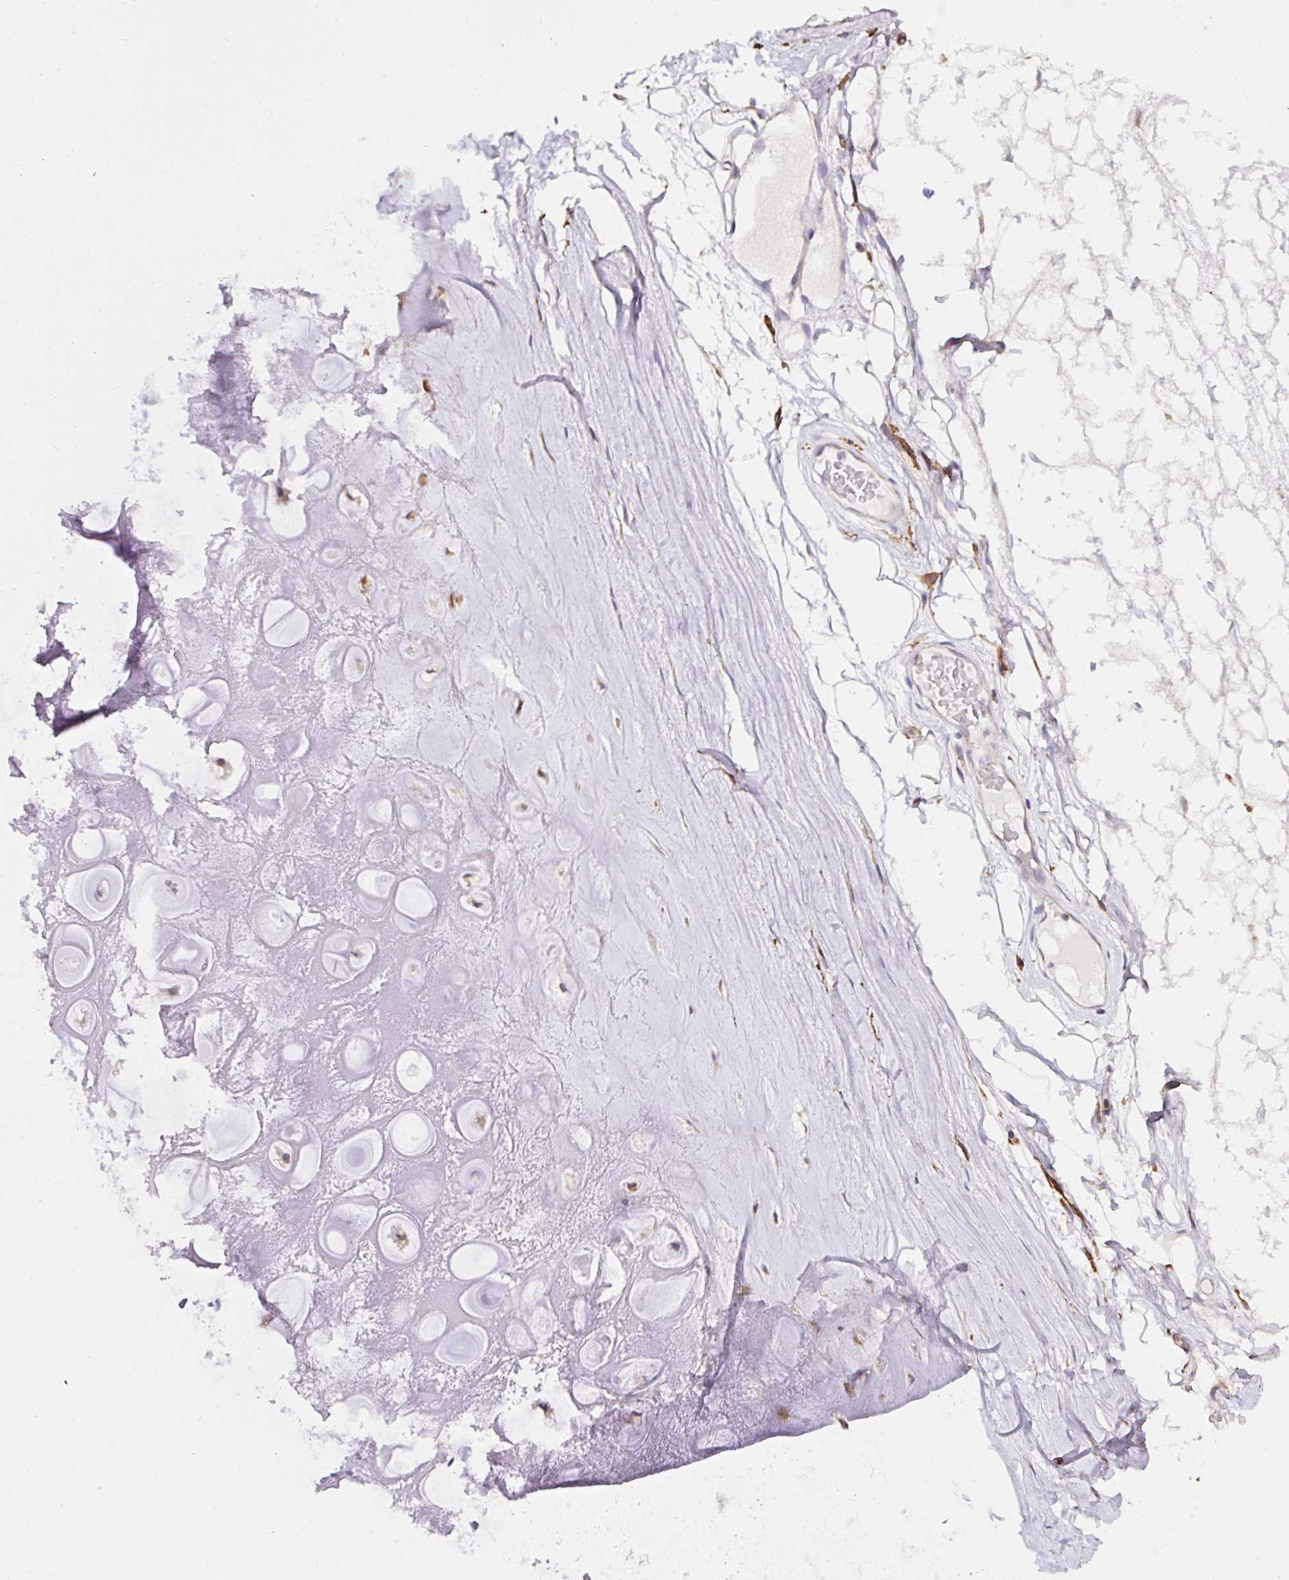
{"staining": {"intensity": "negative", "quantity": "none", "location": "none"}, "tissue": "adipose tissue", "cell_type": "Adipocytes", "image_type": "normal", "snomed": [{"axis": "morphology", "description": "Normal tissue, NOS"}, {"axis": "topography", "description": "Lymph node"}, {"axis": "topography", "description": "Cartilage tissue"}, {"axis": "topography", "description": "Nasopharynx"}], "caption": "Adipocytes are negative for protein expression in normal human adipose tissue. (DAB (3,3'-diaminobenzidine) immunohistochemistry (IHC) visualized using brightfield microscopy, high magnification).", "gene": "MSR1", "patient": {"sex": "male", "age": 63}}